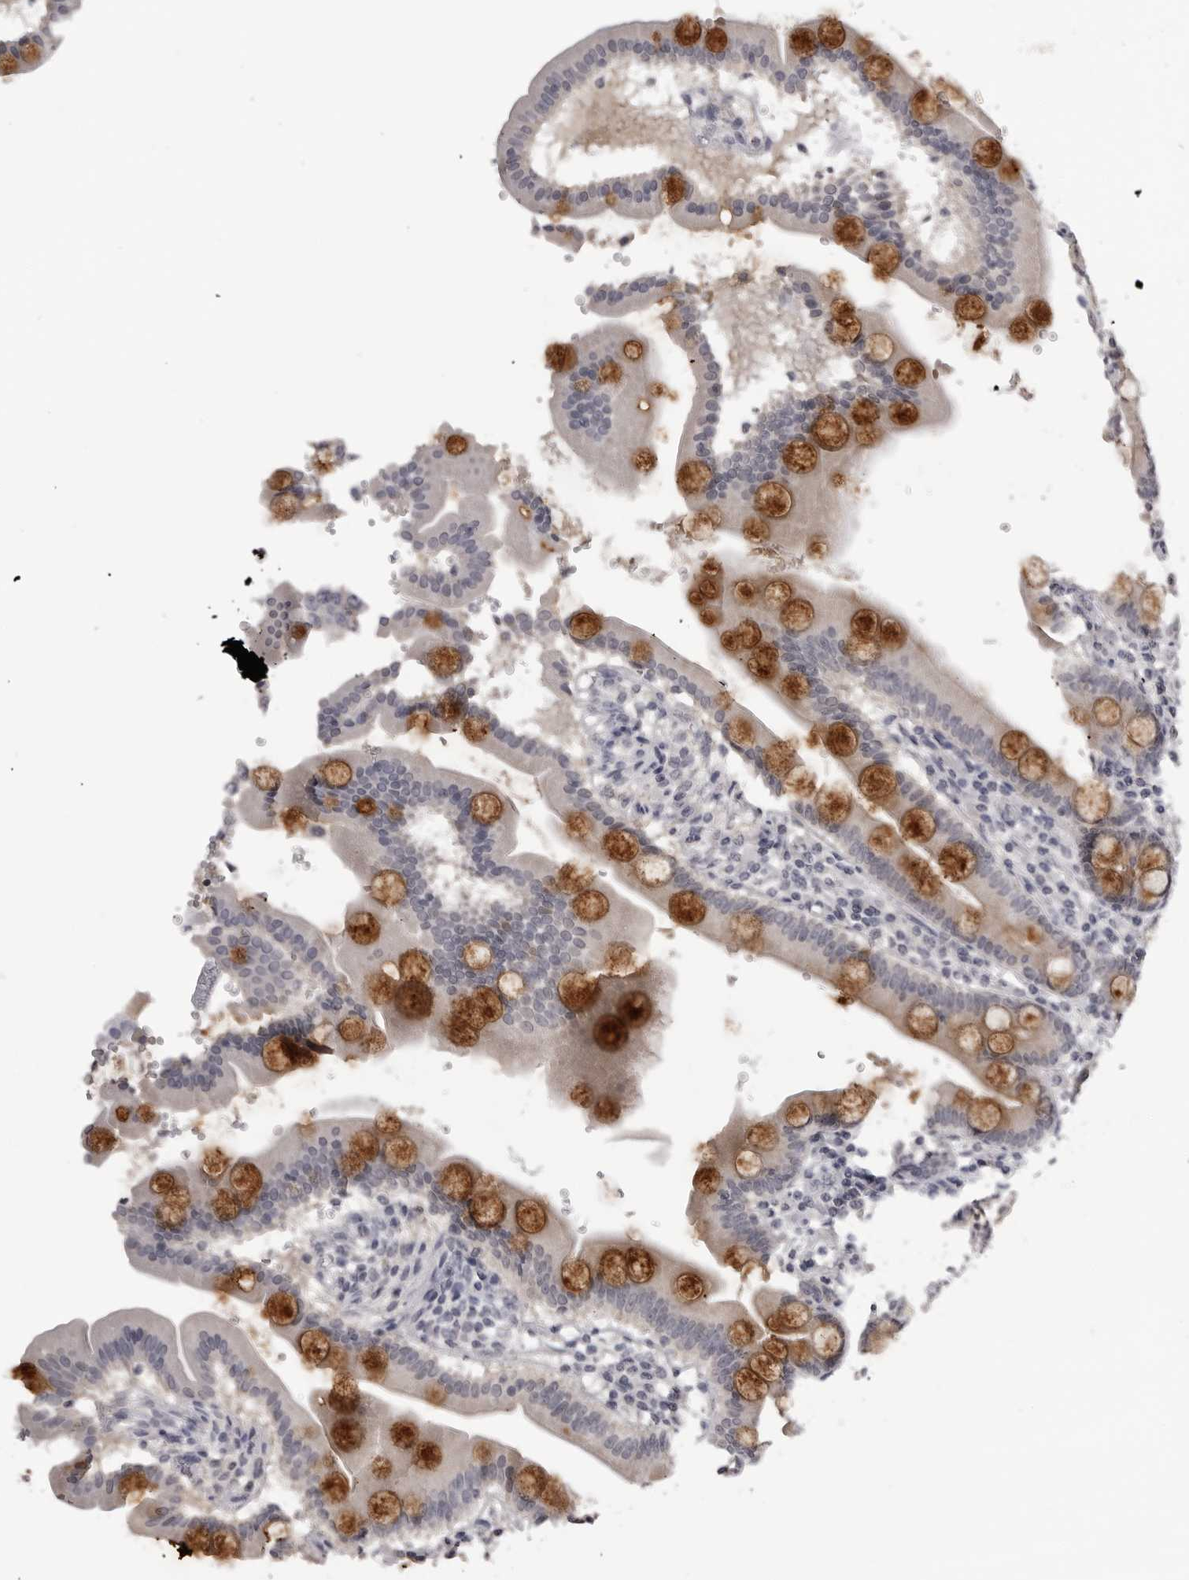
{"staining": {"intensity": "moderate", "quantity": "25%-75%", "location": "cytoplasmic/membranous"}, "tissue": "duodenum", "cell_type": "Glandular cells", "image_type": "normal", "snomed": [{"axis": "morphology", "description": "Normal tissue, NOS"}, {"axis": "topography", "description": "Duodenum"}], "caption": "DAB immunohistochemical staining of benign duodenum shows moderate cytoplasmic/membranous protein expression in approximately 25%-75% of glandular cells.", "gene": "GPN2", "patient": {"sex": "male", "age": 50}}